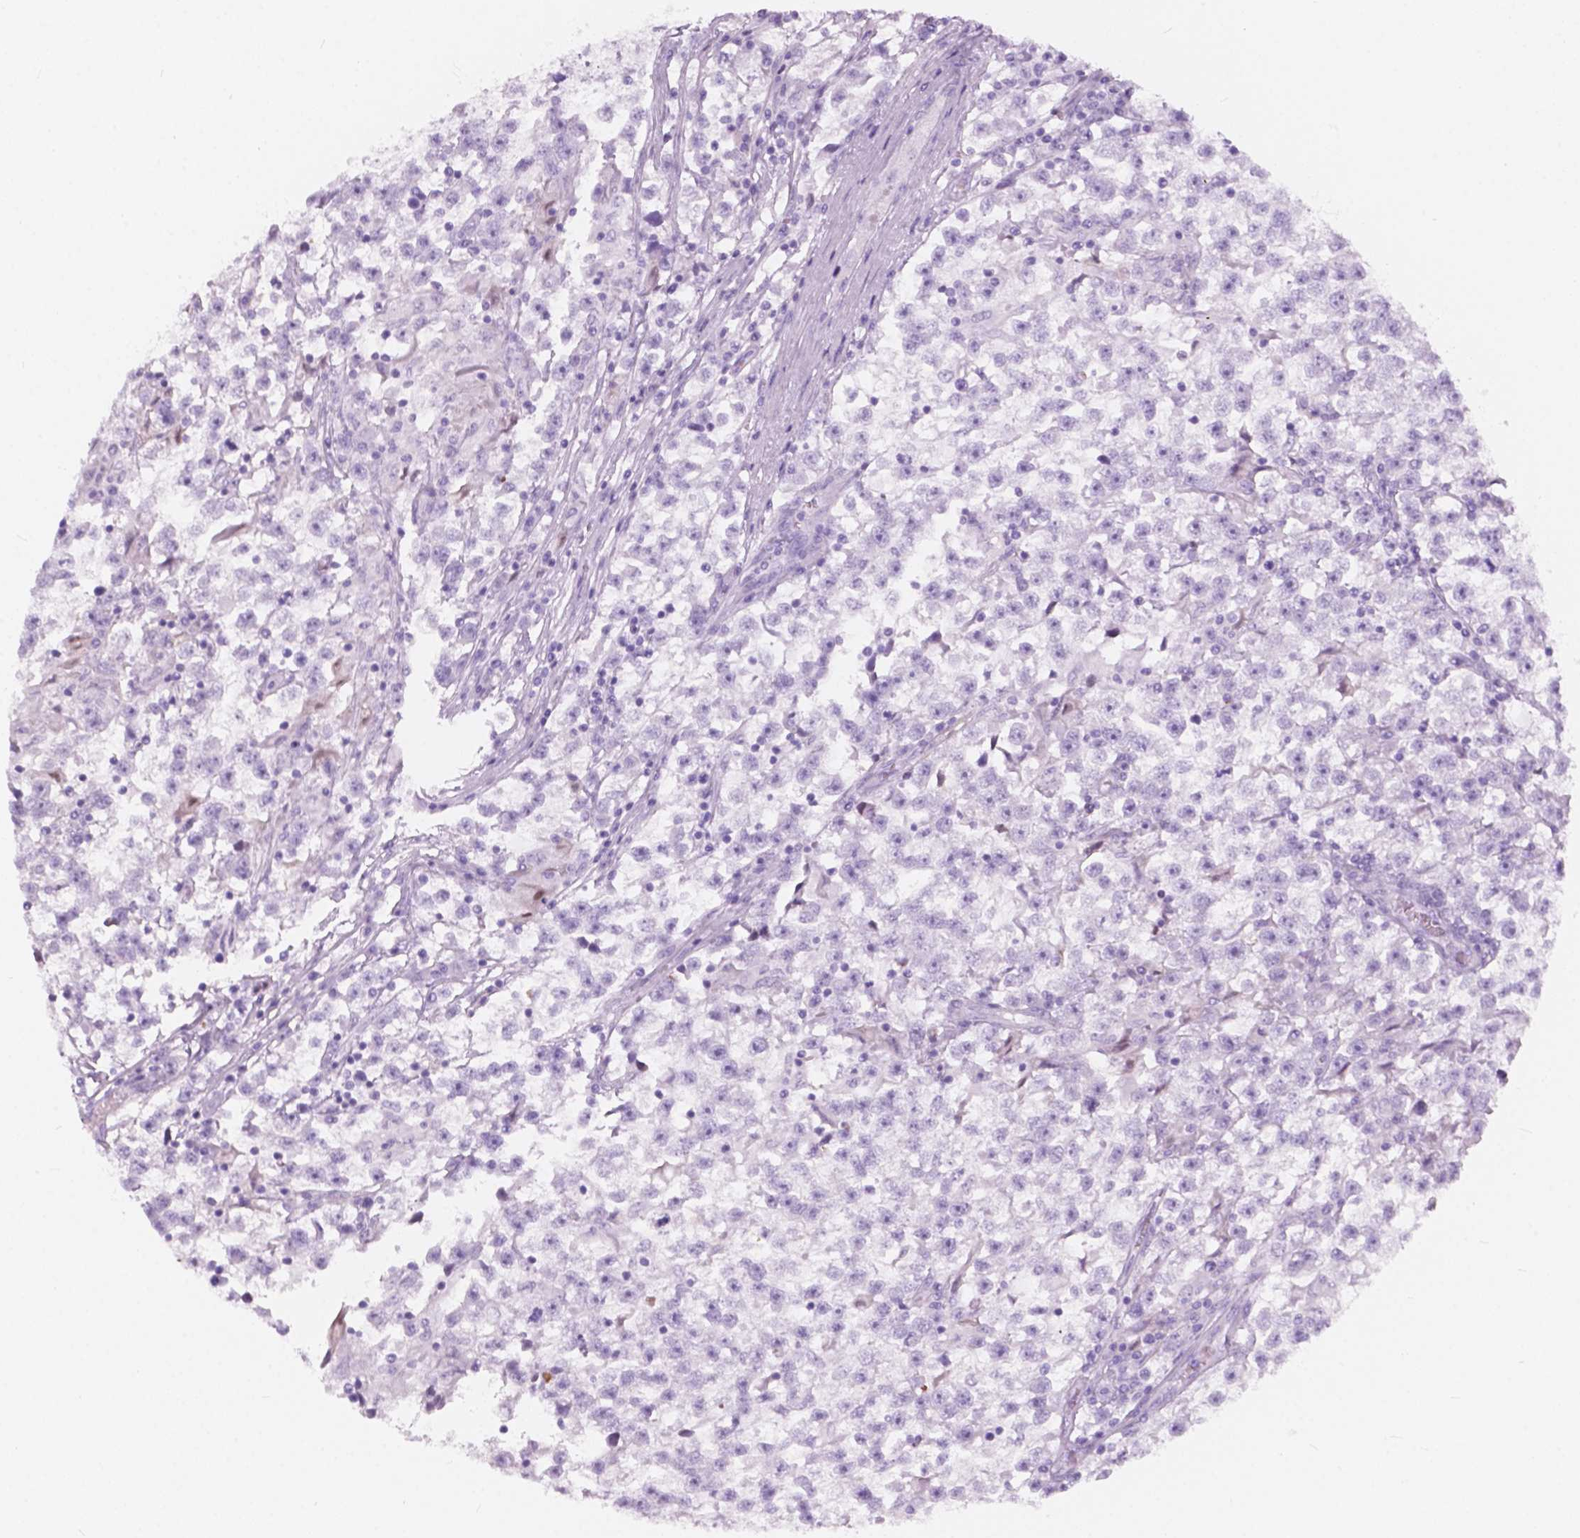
{"staining": {"intensity": "negative", "quantity": "none", "location": "none"}, "tissue": "testis cancer", "cell_type": "Tumor cells", "image_type": "cancer", "snomed": [{"axis": "morphology", "description": "Seminoma, NOS"}, {"axis": "topography", "description": "Testis"}], "caption": "A micrograph of seminoma (testis) stained for a protein displays no brown staining in tumor cells.", "gene": "FXYD2", "patient": {"sex": "male", "age": 31}}